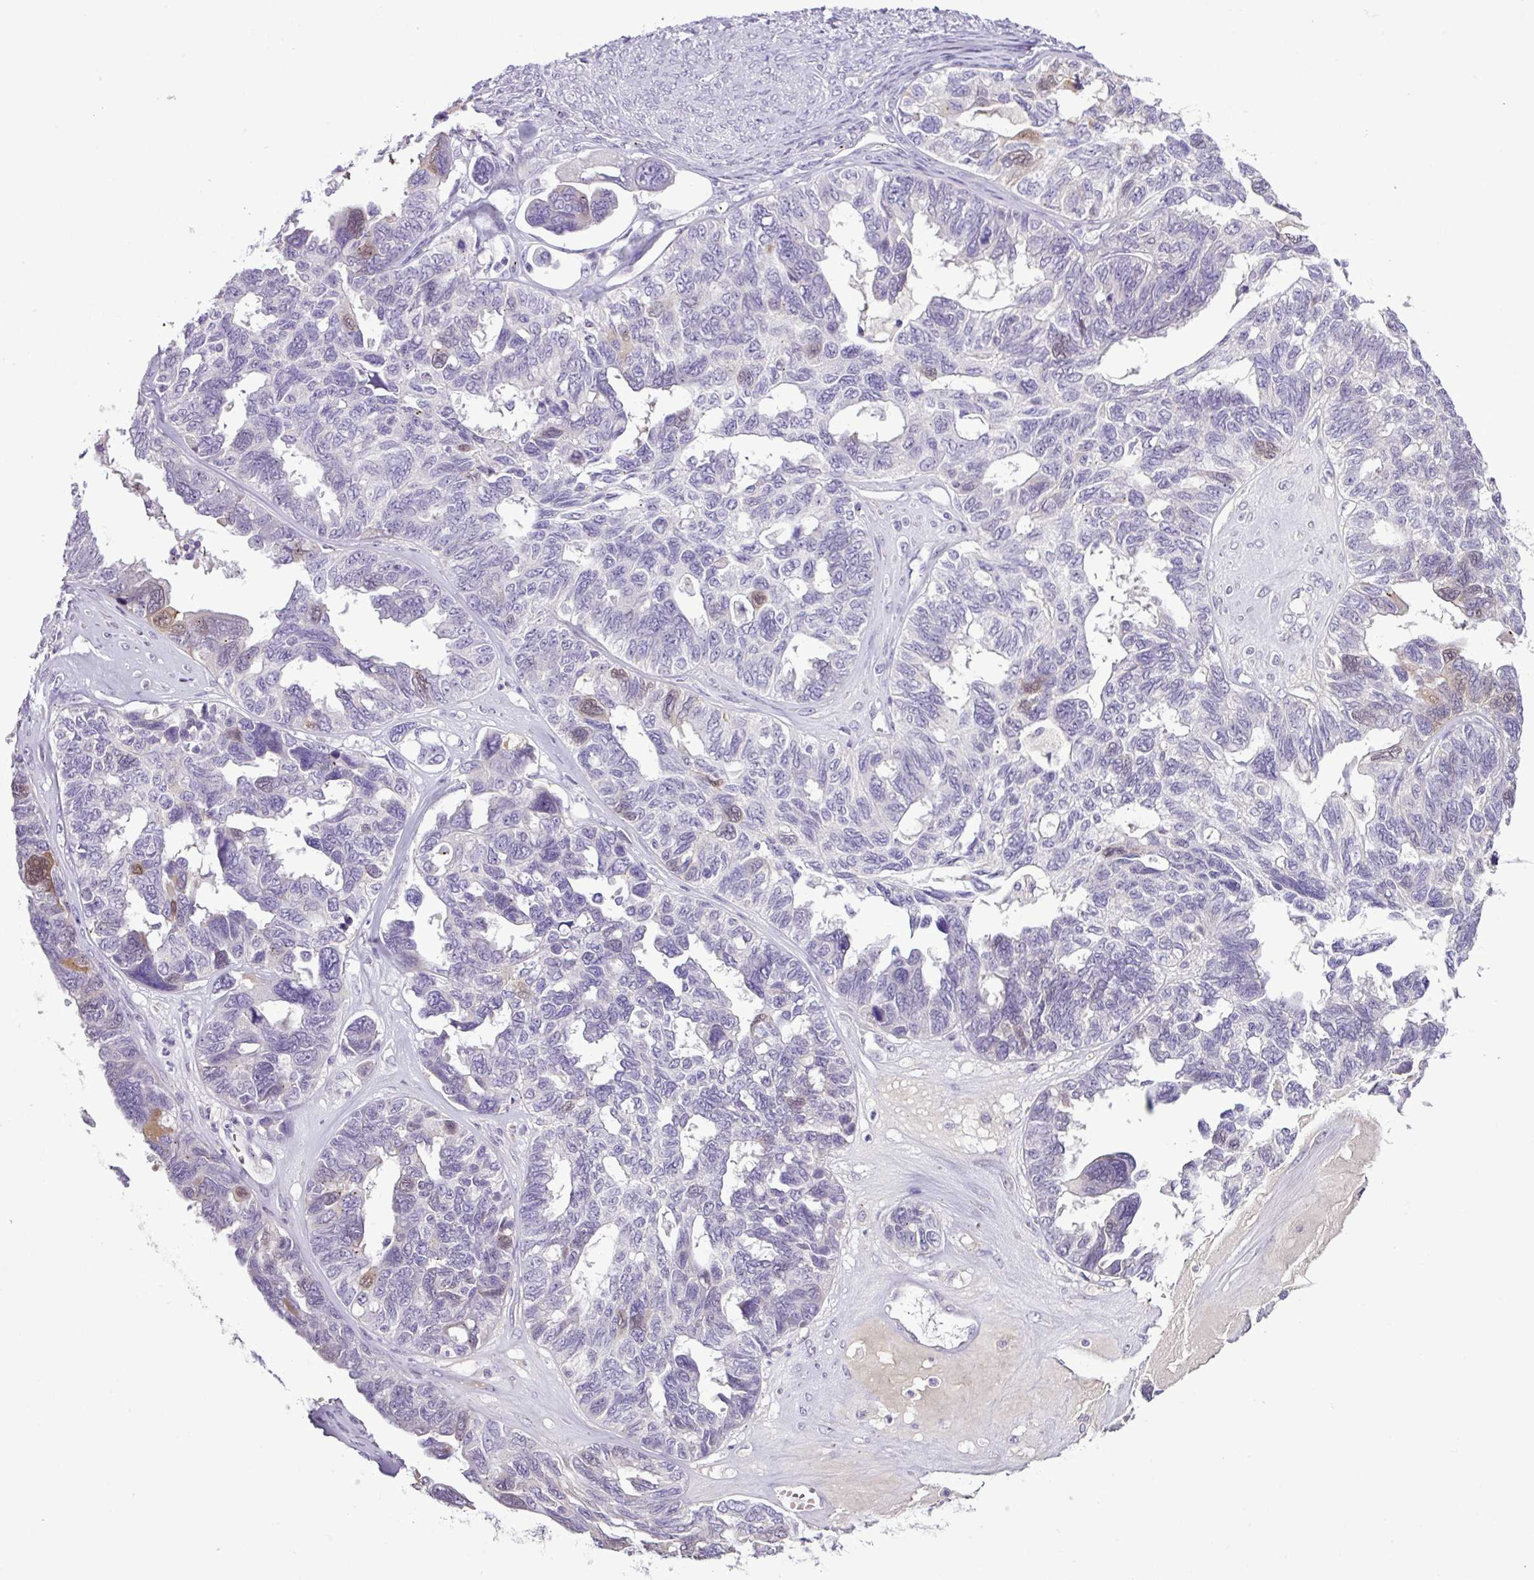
{"staining": {"intensity": "moderate", "quantity": "<25%", "location": "cytoplasmic/membranous,nuclear"}, "tissue": "ovarian cancer", "cell_type": "Tumor cells", "image_type": "cancer", "snomed": [{"axis": "morphology", "description": "Cystadenocarcinoma, serous, NOS"}, {"axis": "topography", "description": "Ovary"}], "caption": "DAB (3,3'-diaminobenzidine) immunohistochemical staining of ovarian cancer (serous cystadenocarcinoma) exhibits moderate cytoplasmic/membranous and nuclear protein positivity in about <25% of tumor cells. (Brightfield microscopy of DAB IHC at high magnification).", "gene": "DNAJB13", "patient": {"sex": "female", "age": 79}}